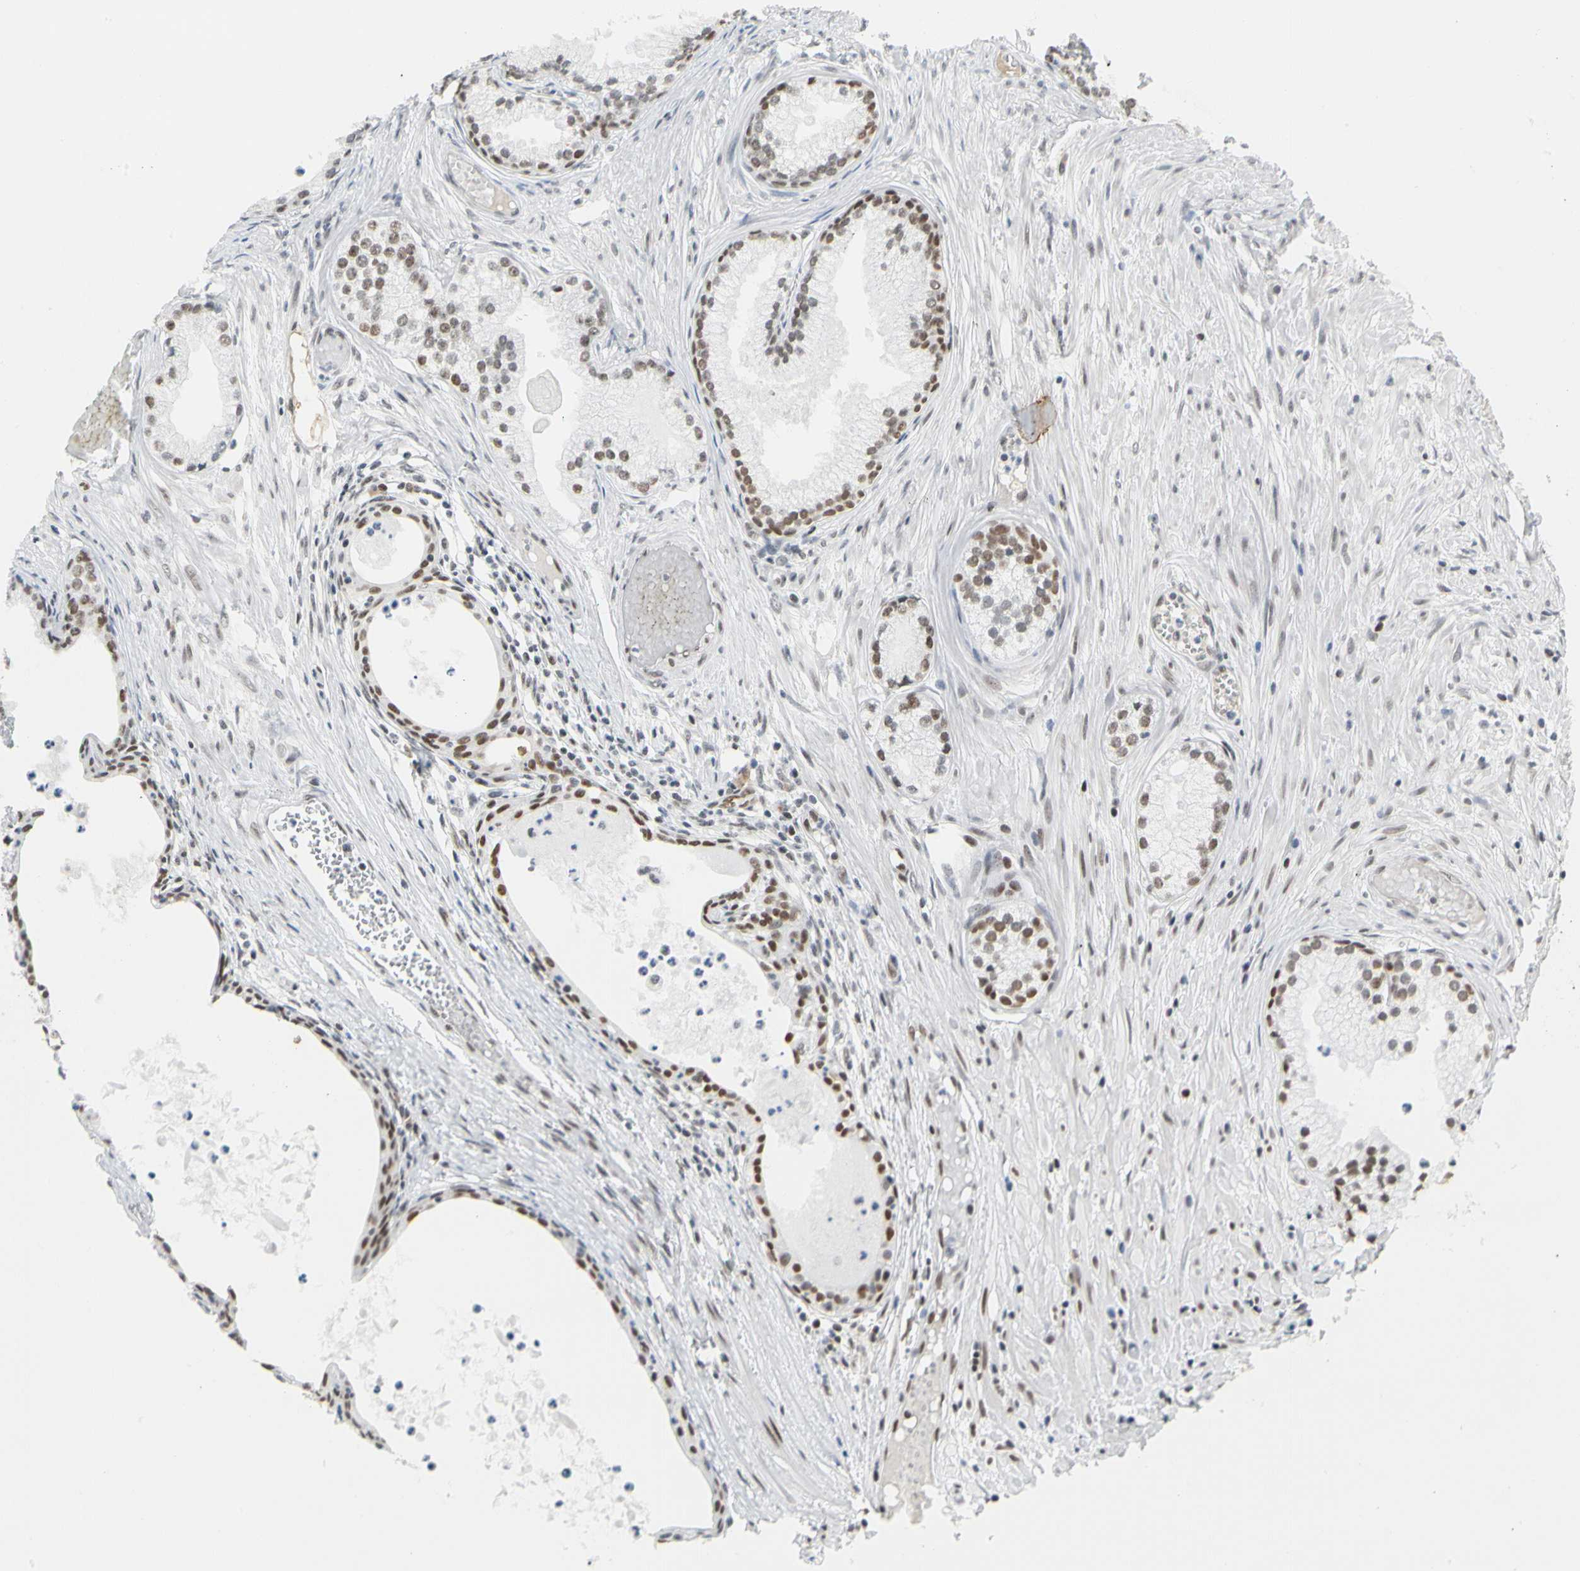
{"staining": {"intensity": "weak", "quantity": "<25%", "location": "nuclear"}, "tissue": "prostate cancer", "cell_type": "Tumor cells", "image_type": "cancer", "snomed": [{"axis": "morphology", "description": "Adenocarcinoma, Low grade"}, {"axis": "topography", "description": "Prostate"}], "caption": "This is an immunohistochemistry micrograph of human prostate low-grade adenocarcinoma. There is no staining in tumor cells.", "gene": "ZSCAN16", "patient": {"sex": "male", "age": 72}}